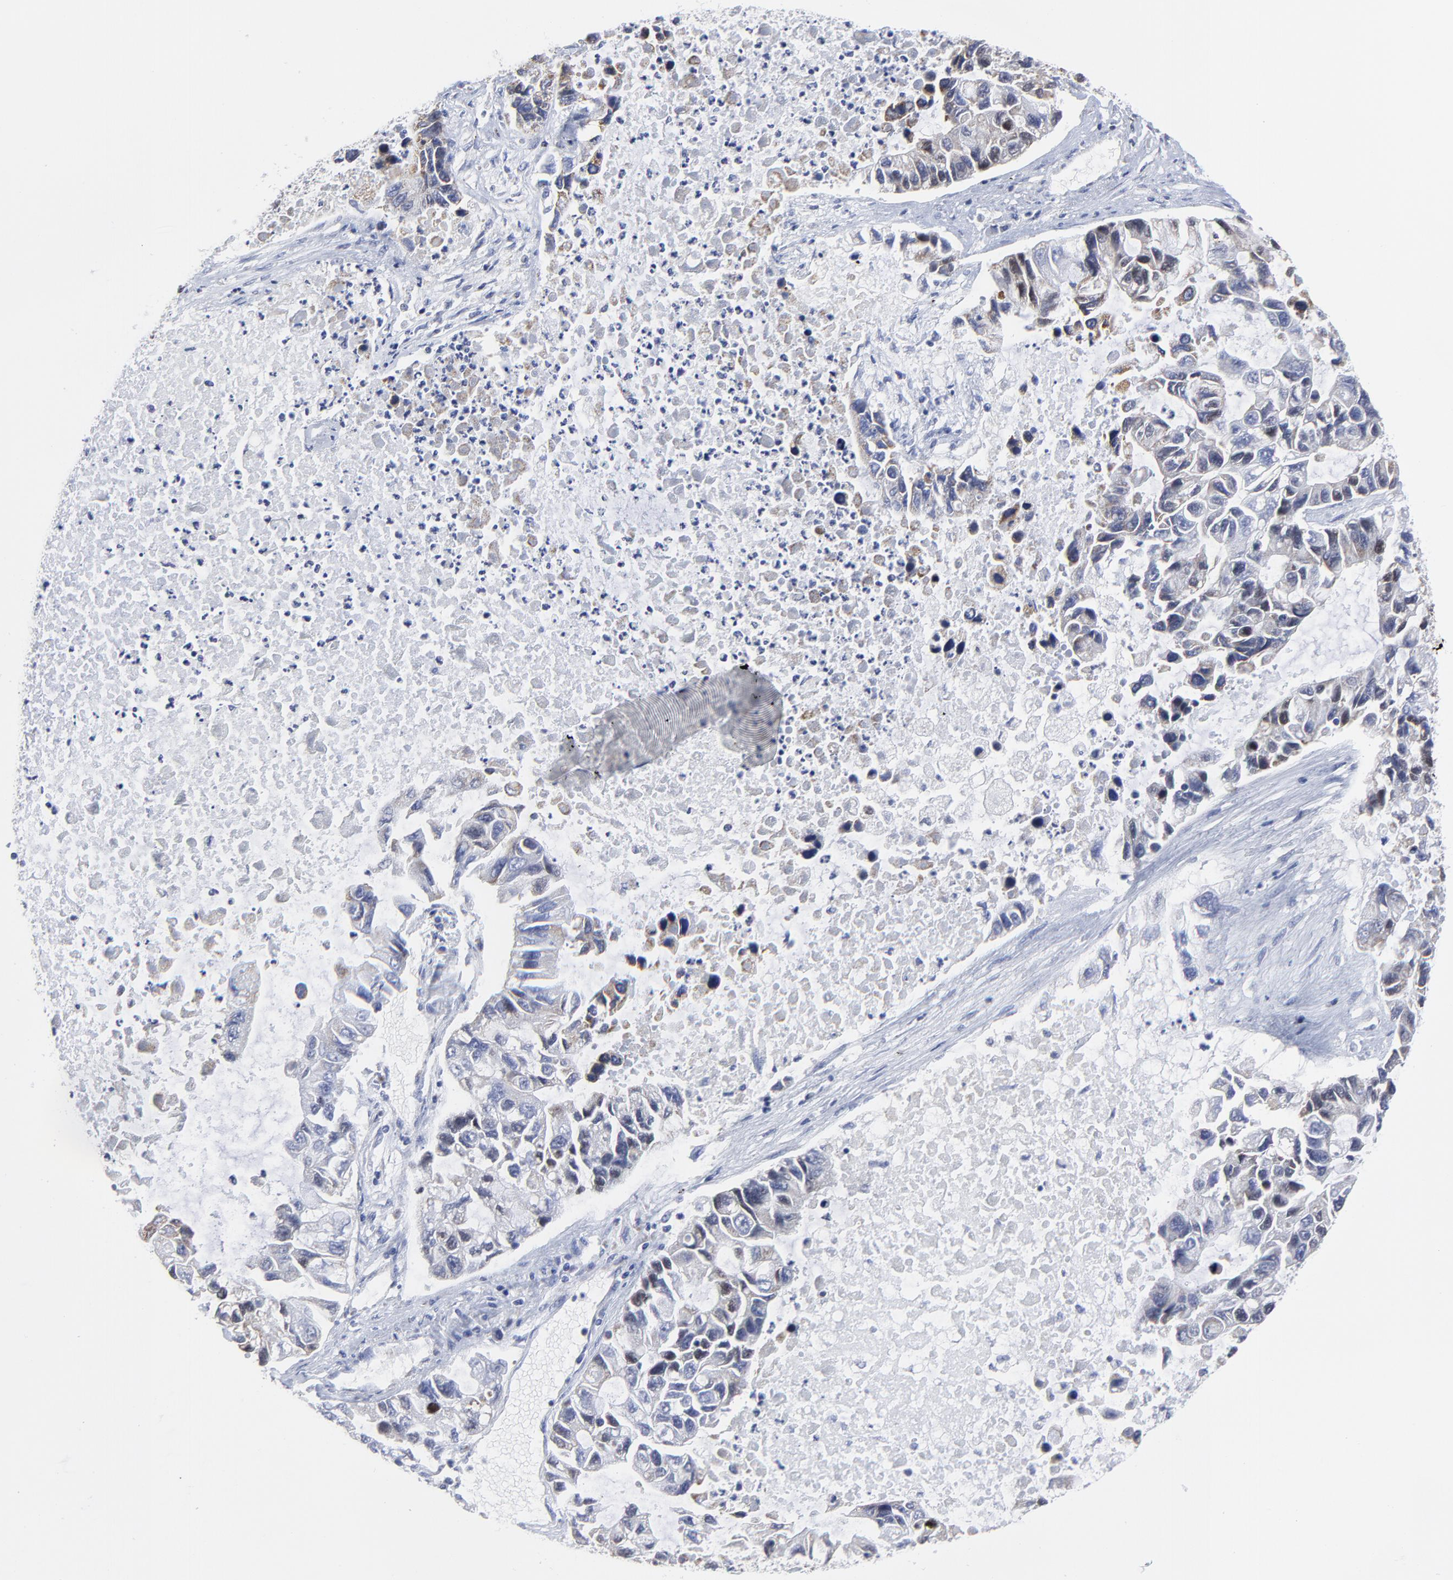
{"staining": {"intensity": "weak", "quantity": "<25%", "location": "cytoplasmic/membranous"}, "tissue": "lung cancer", "cell_type": "Tumor cells", "image_type": "cancer", "snomed": [{"axis": "morphology", "description": "Adenocarcinoma, NOS"}, {"axis": "topography", "description": "Lung"}], "caption": "This photomicrograph is of lung adenocarcinoma stained with immunohistochemistry to label a protein in brown with the nuclei are counter-stained blue. There is no staining in tumor cells. (Immunohistochemistry, brightfield microscopy, high magnification).", "gene": "NCAPH", "patient": {"sex": "female", "age": 51}}